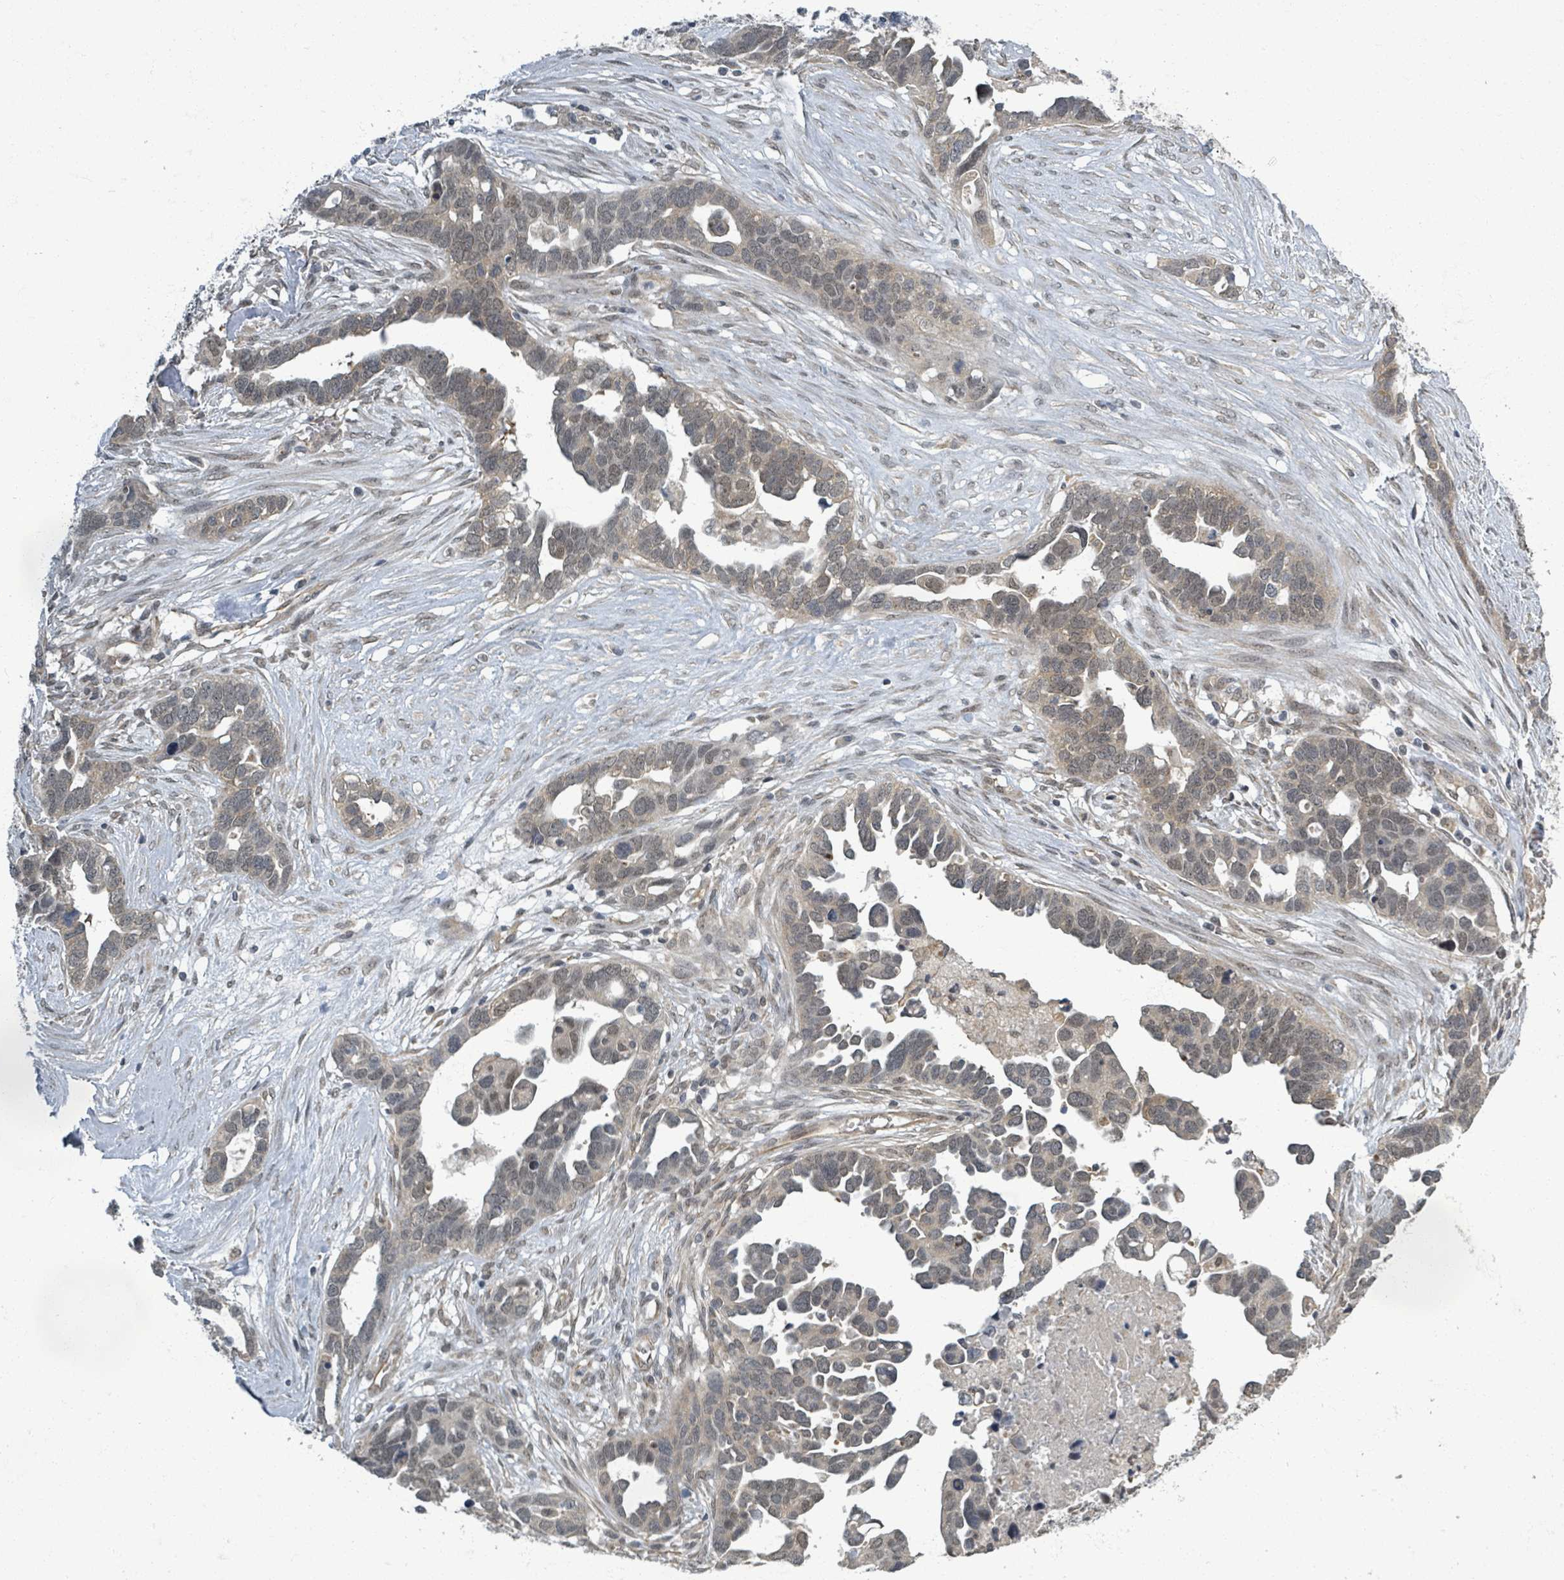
{"staining": {"intensity": "weak", "quantity": "<25%", "location": "nuclear"}, "tissue": "ovarian cancer", "cell_type": "Tumor cells", "image_type": "cancer", "snomed": [{"axis": "morphology", "description": "Cystadenocarcinoma, serous, NOS"}, {"axis": "topography", "description": "Ovary"}], "caption": "IHC of human ovarian serous cystadenocarcinoma exhibits no positivity in tumor cells.", "gene": "INTS15", "patient": {"sex": "female", "age": 54}}